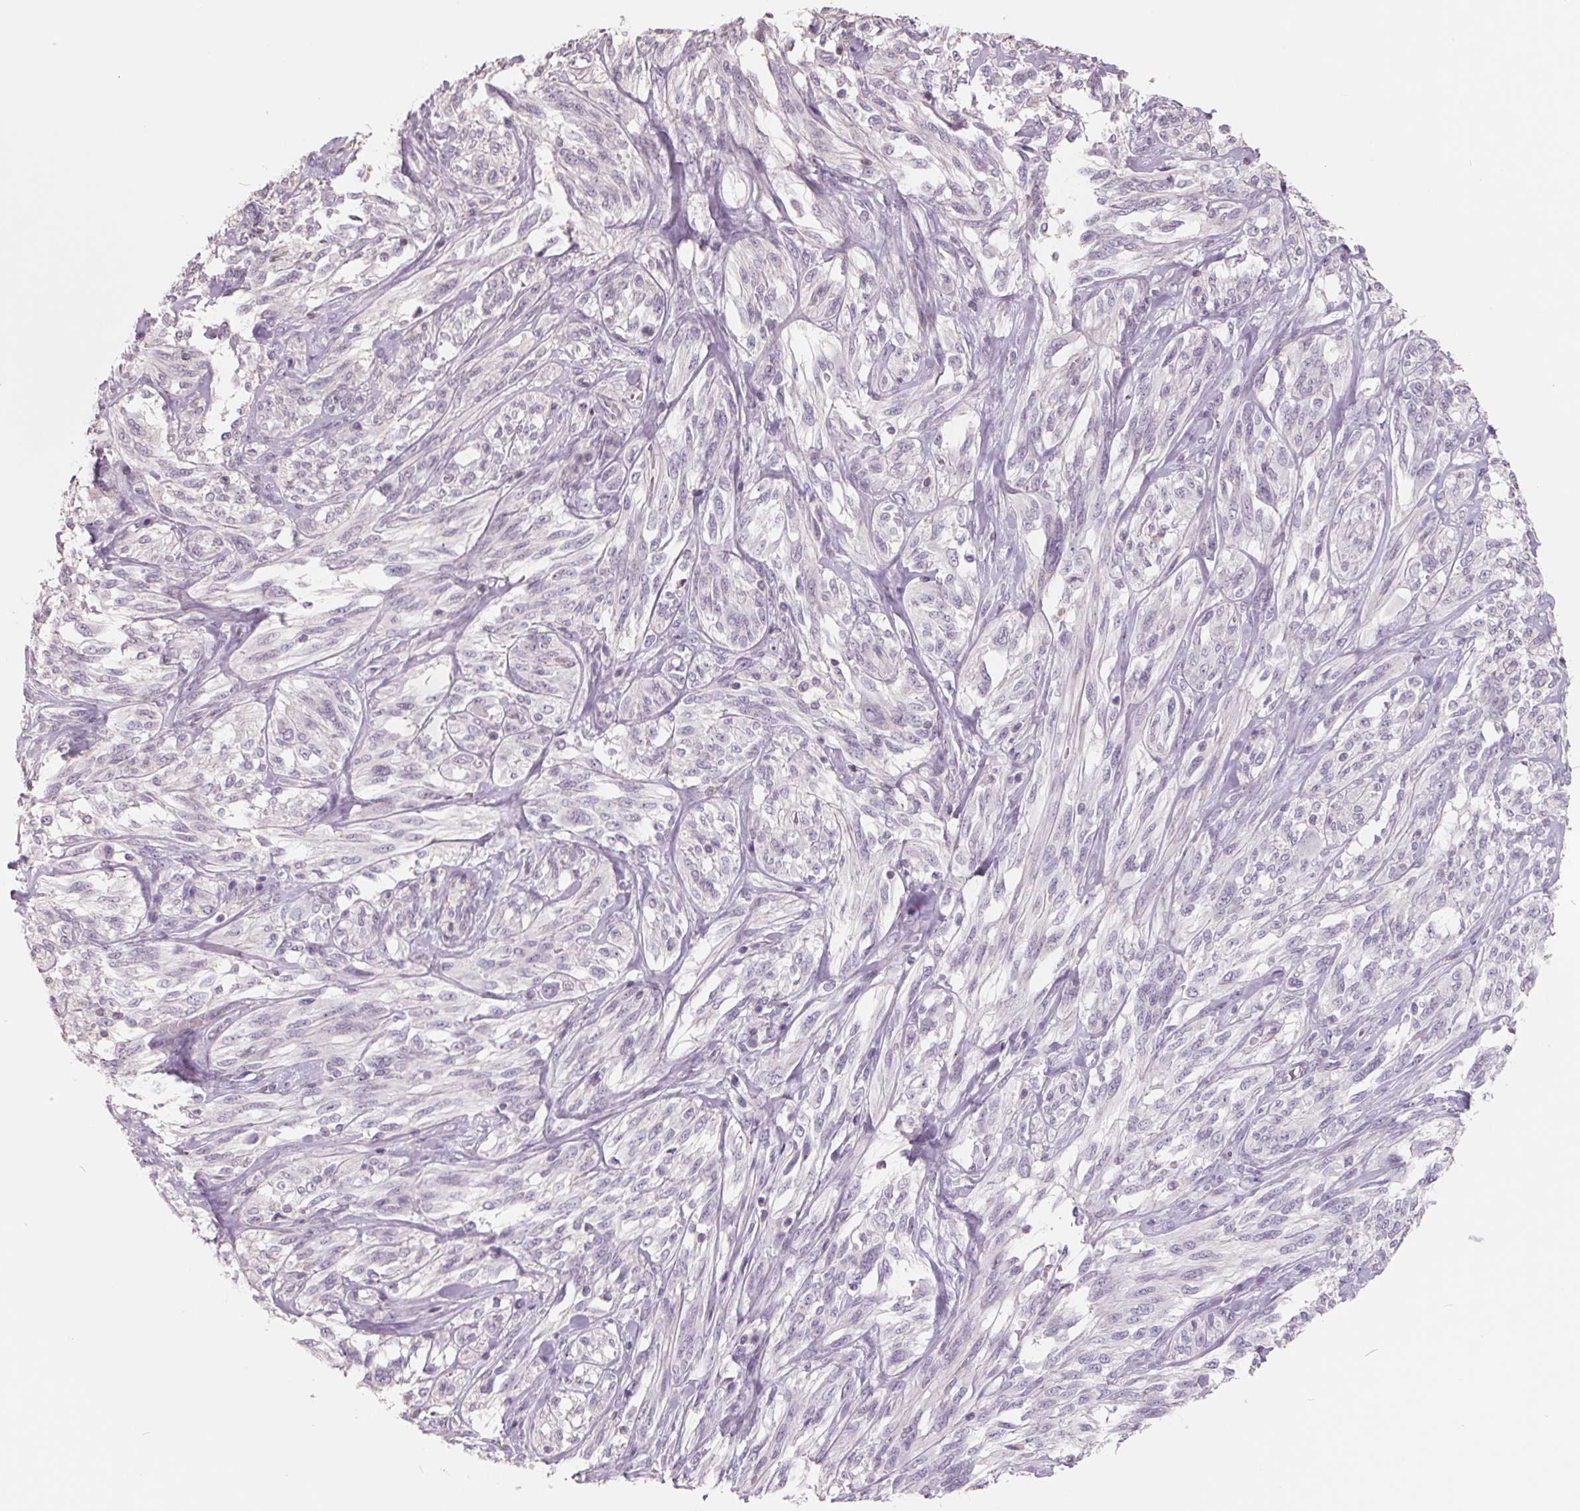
{"staining": {"intensity": "negative", "quantity": "none", "location": "none"}, "tissue": "melanoma", "cell_type": "Tumor cells", "image_type": "cancer", "snomed": [{"axis": "morphology", "description": "Malignant melanoma, NOS"}, {"axis": "topography", "description": "Skin"}], "caption": "Immunohistochemistry (IHC) of human malignant melanoma demonstrates no expression in tumor cells.", "gene": "FTCD", "patient": {"sex": "female", "age": 91}}